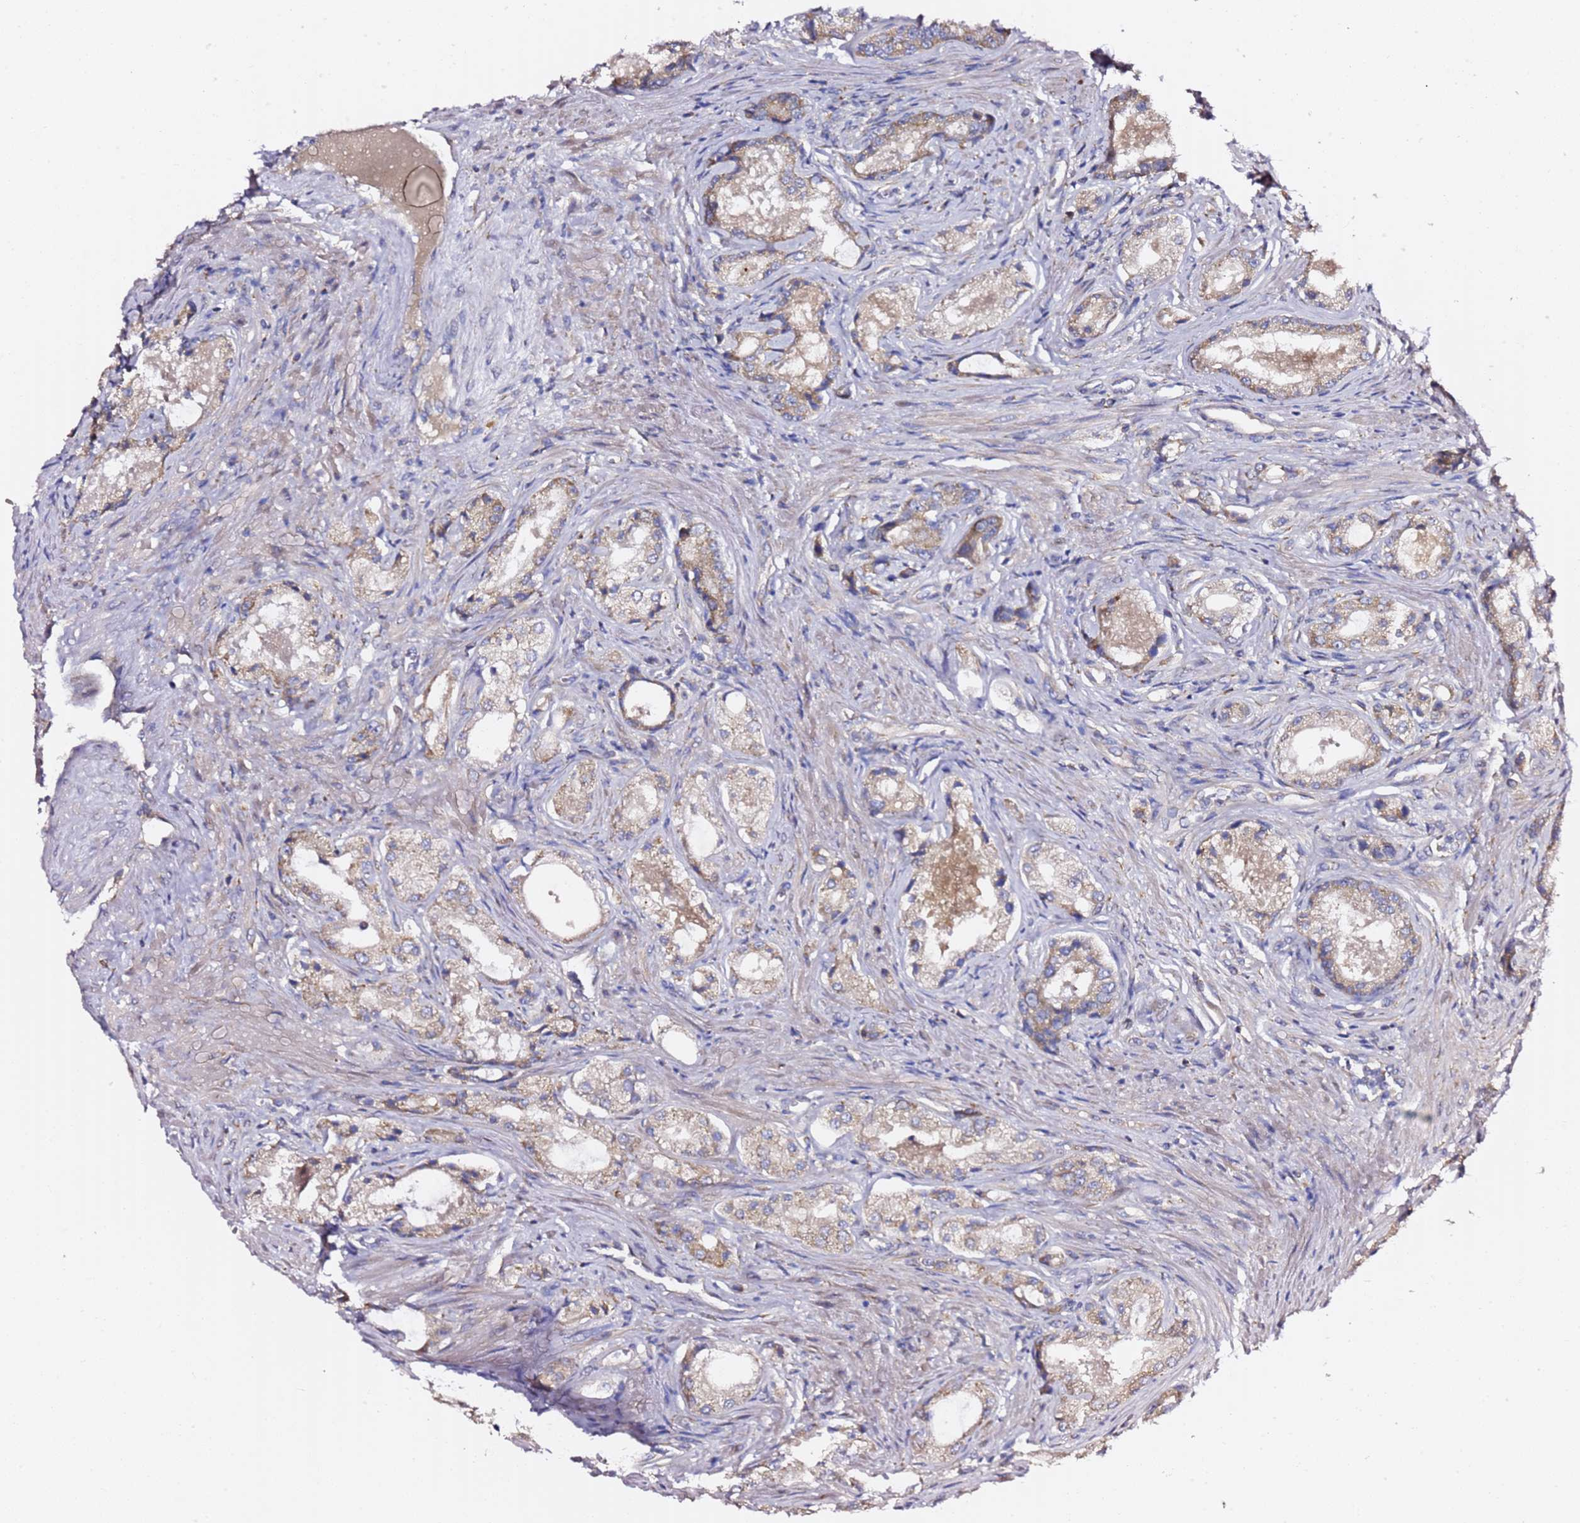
{"staining": {"intensity": "weak", "quantity": "25%-75%", "location": "cytoplasmic/membranous"}, "tissue": "prostate cancer", "cell_type": "Tumor cells", "image_type": "cancer", "snomed": [{"axis": "morphology", "description": "Adenocarcinoma, Low grade"}, {"axis": "topography", "description": "Prostate"}], "caption": "Adenocarcinoma (low-grade) (prostate) stained with DAB (3,3'-diaminobenzidine) immunohistochemistry (IHC) reveals low levels of weak cytoplasmic/membranous positivity in about 25%-75% of tumor cells.", "gene": "C19orf12", "patient": {"sex": "male", "age": 68}}